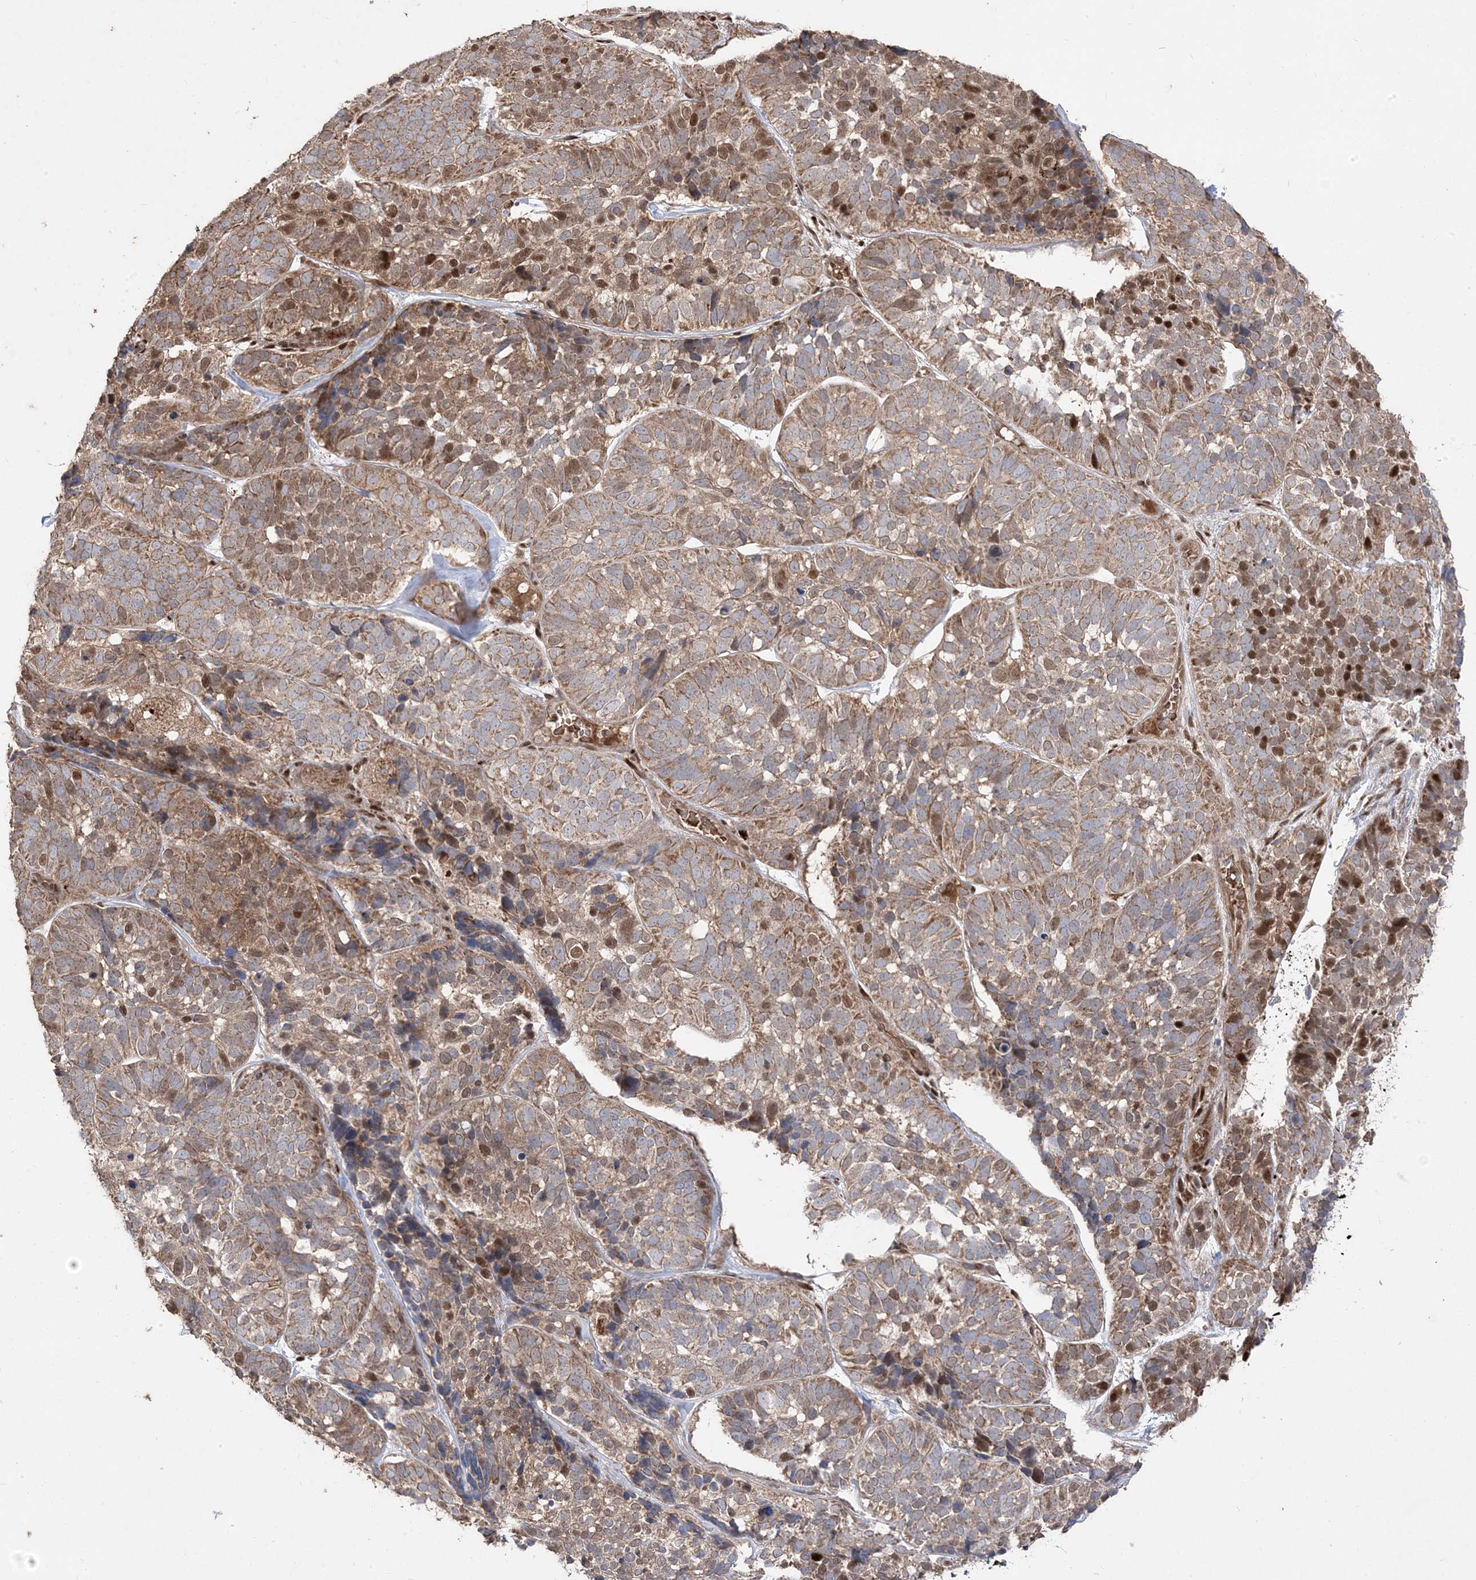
{"staining": {"intensity": "moderate", "quantity": ">75%", "location": "cytoplasmic/membranous,nuclear"}, "tissue": "skin cancer", "cell_type": "Tumor cells", "image_type": "cancer", "snomed": [{"axis": "morphology", "description": "Basal cell carcinoma"}, {"axis": "topography", "description": "Skin"}], "caption": "Basal cell carcinoma (skin) was stained to show a protein in brown. There is medium levels of moderate cytoplasmic/membranous and nuclear expression in about >75% of tumor cells.", "gene": "PPOX", "patient": {"sex": "male", "age": 62}}